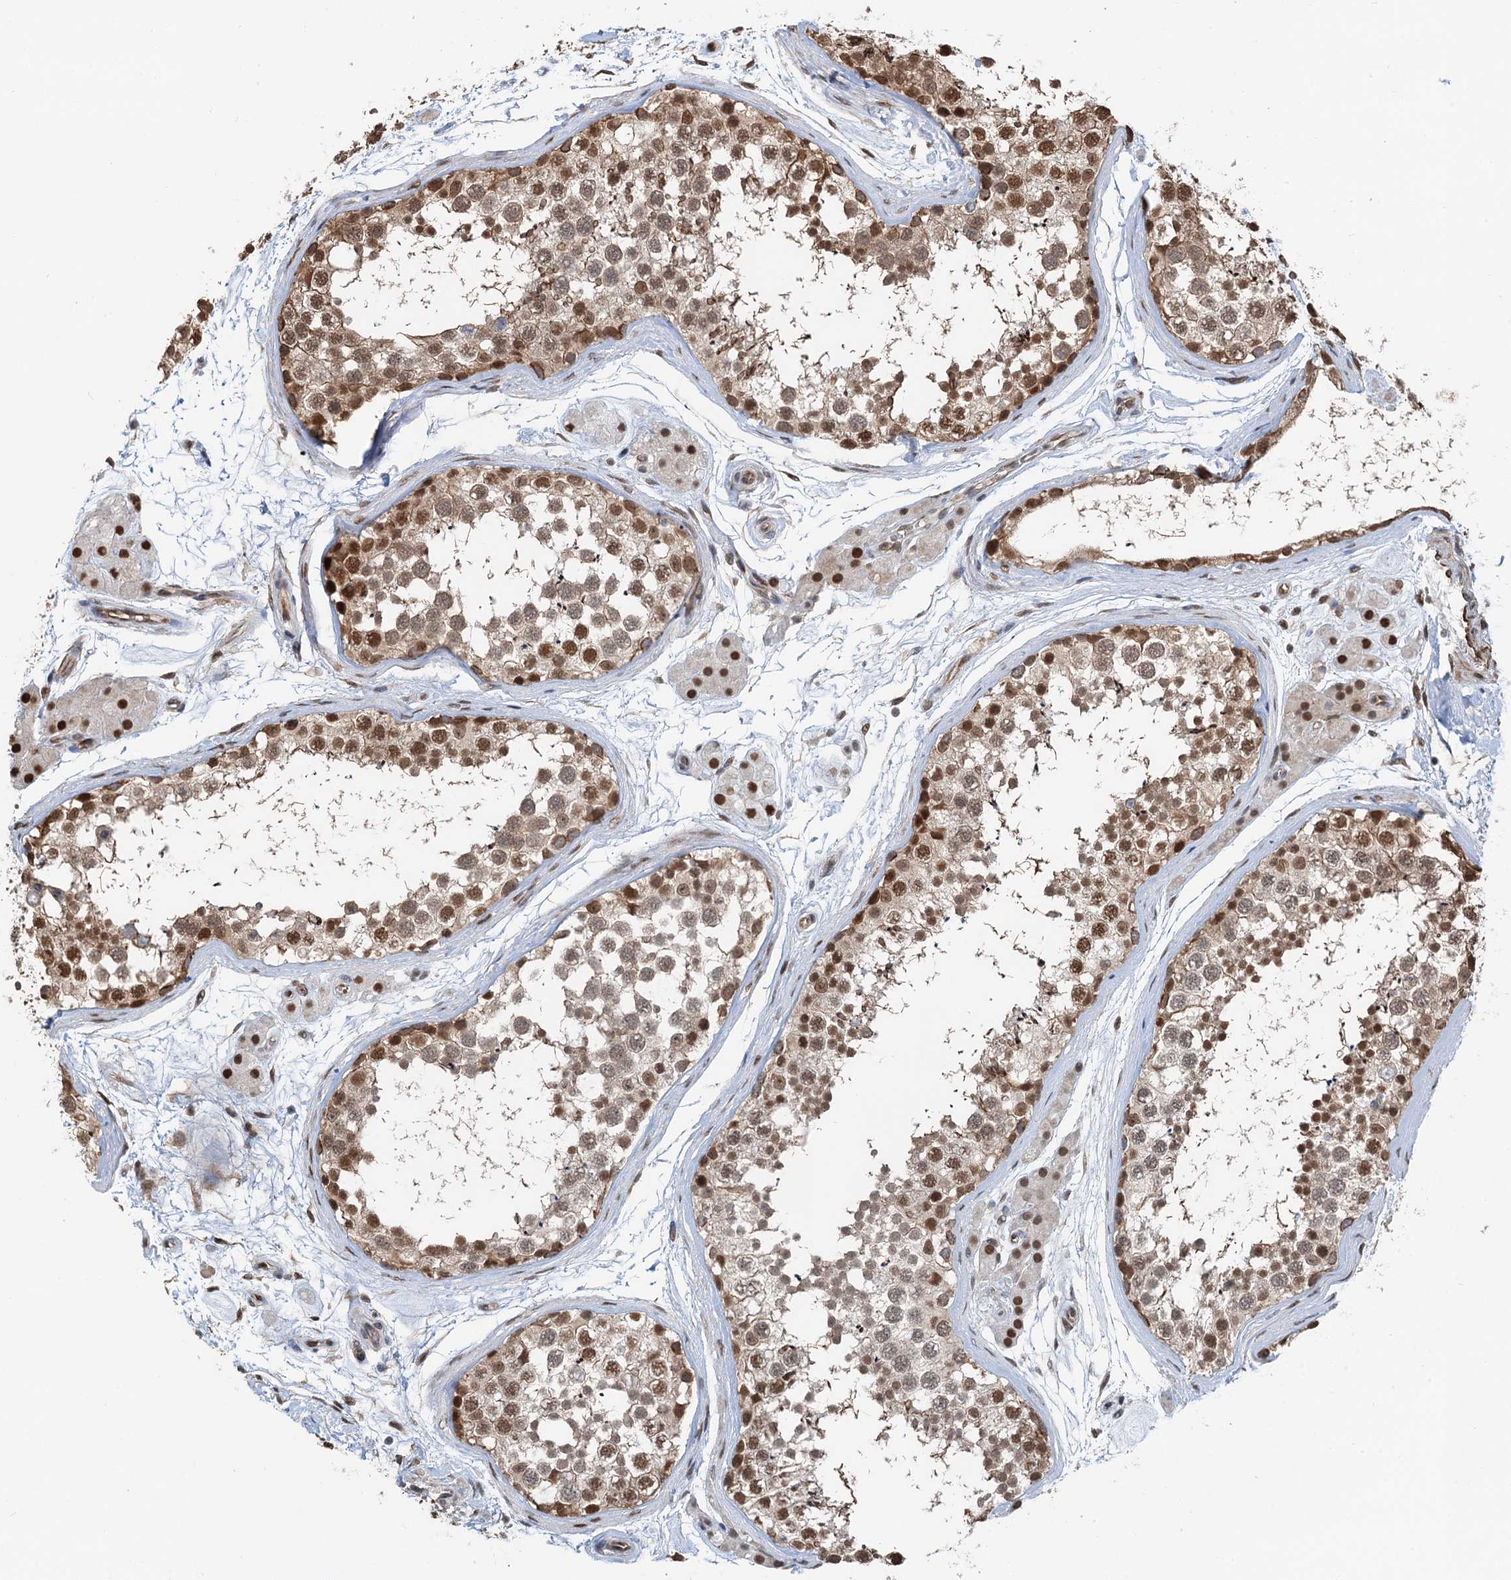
{"staining": {"intensity": "moderate", "quantity": ">75%", "location": "nuclear"}, "tissue": "testis", "cell_type": "Cells in seminiferous ducts", "image_type": "normal", "snomed": [{"axis": "morphology", "description": "Normal tissue, NOS"}, {"axis": "topography", "description": "Testis"}], "caption": "Approximately >75% of cells in seminiferous ducts in unremarkable human testis demonstrate moderate nuclear protein expression as visualized by brown immunohistochemical staining.", "gene": "CFDP1", "patient": {"sex": "male", "age": 56}}